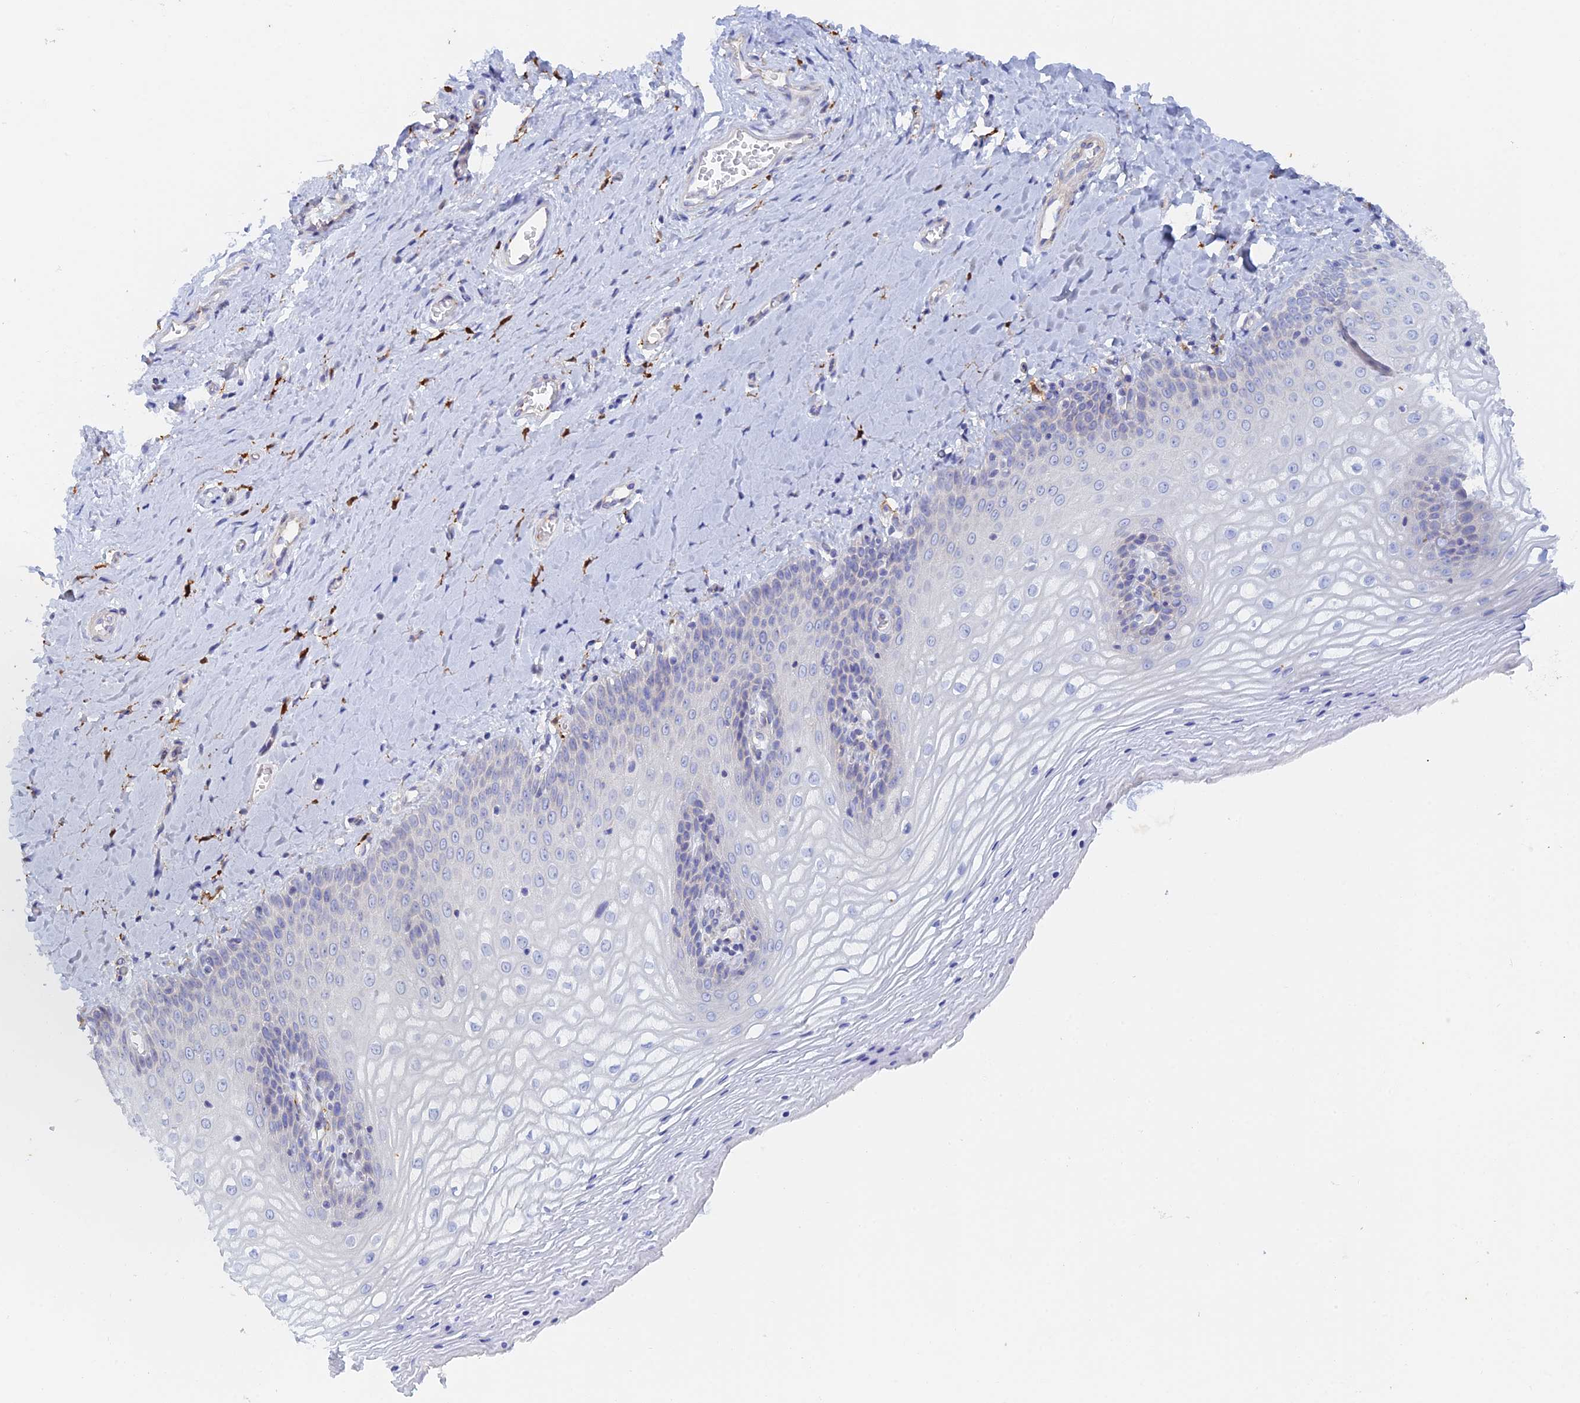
{"staining": {"intensity": "negative", "quantity": "none", "location": "none"}, "tissue": "vagina", "cell_type": "Squamous epithelial cells", "image_type": "normal", "snomed": [{"axis": "morphology", "description": "Normal tissue, NOS"}, {"axis": "topography", "description": "Vagina"}], "caption": "Squamous epithelial cells show no significant staining in normal vagina. The staining is performed using DAB brown chromogen with nuclei counter-stained in using hematoxylin.", "gene": "SLC24A3", "patient": {"sex": "female", "age": 65}}